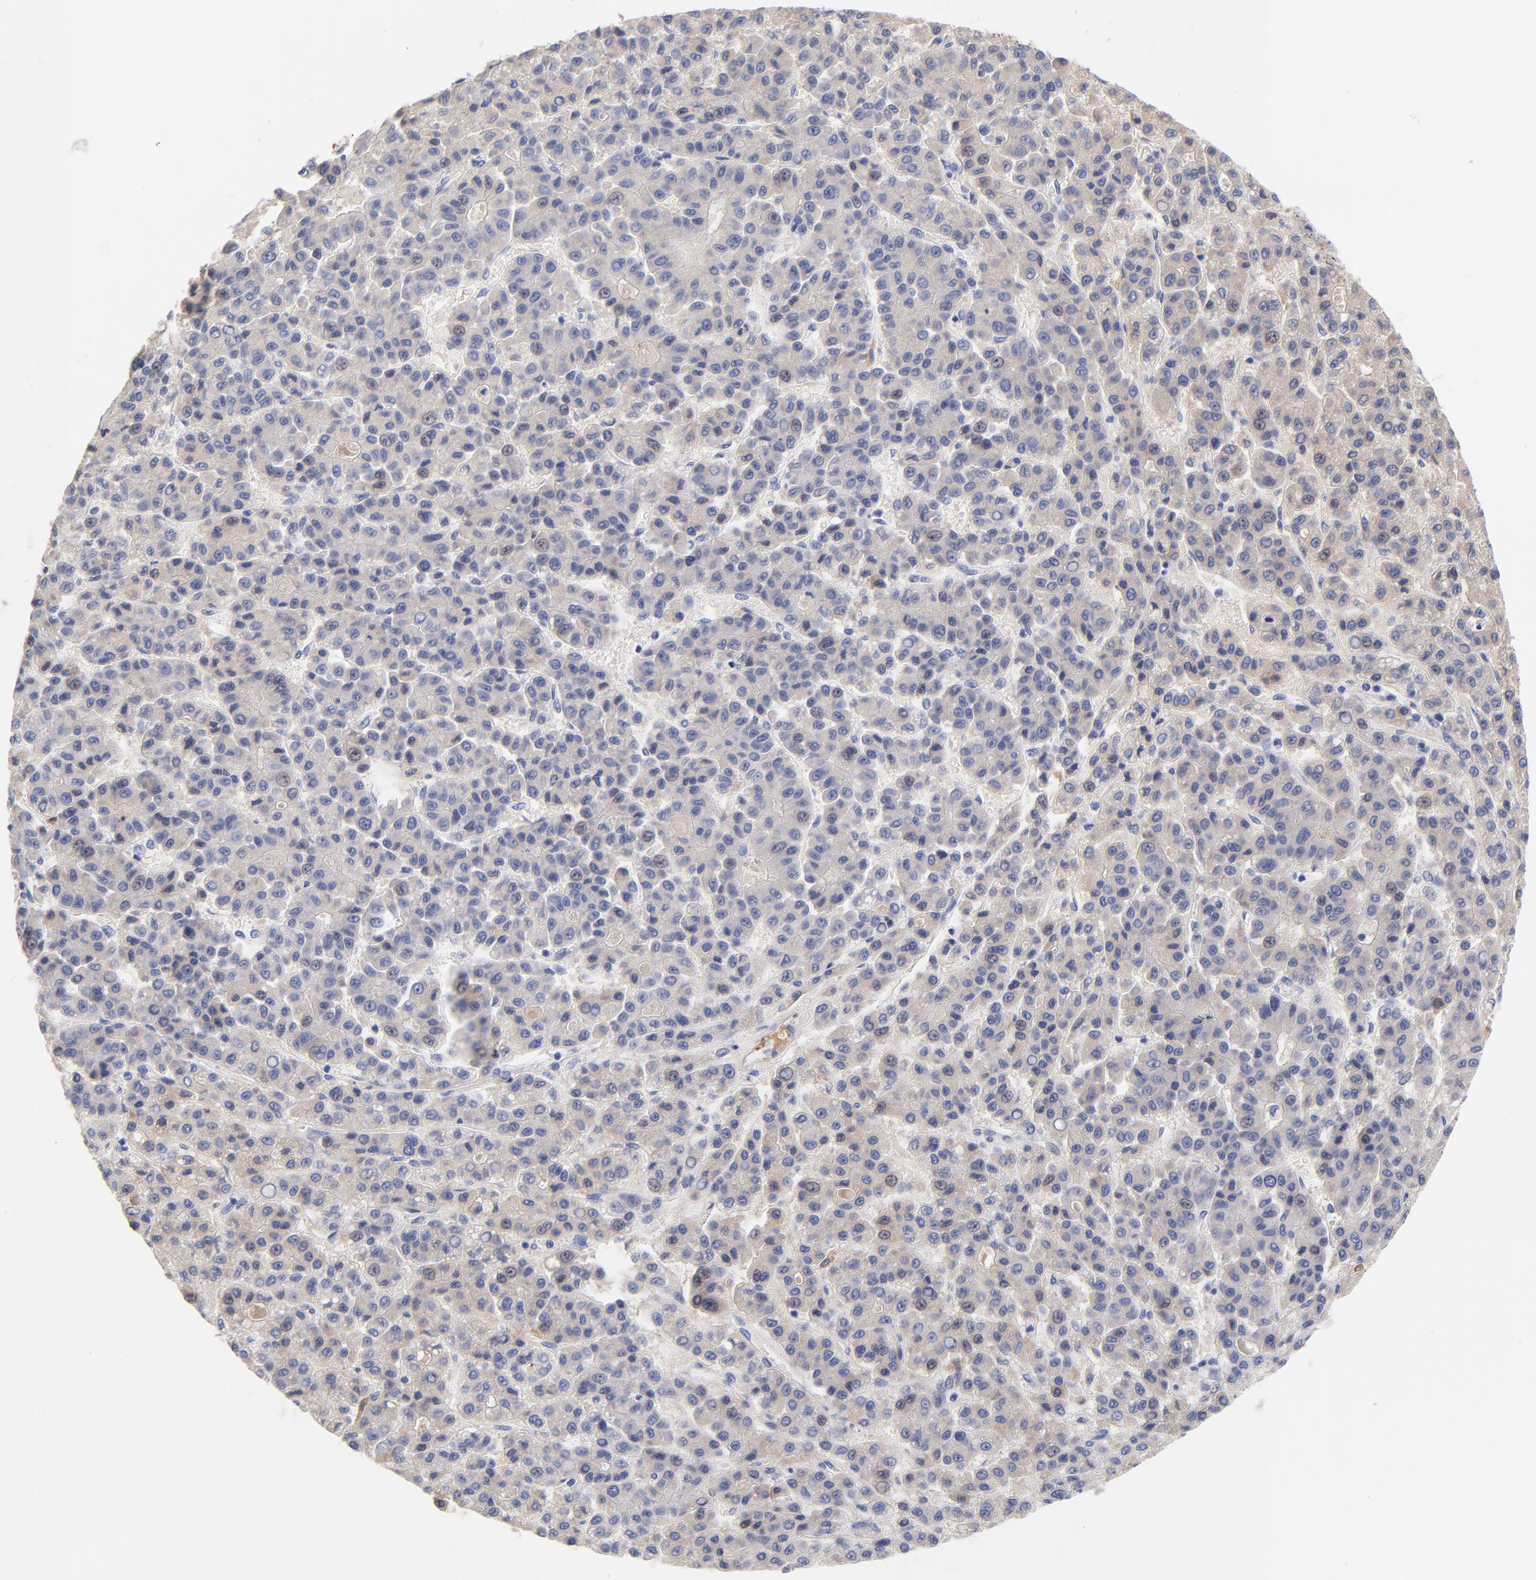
{"staining": {"intensity": "negative", "quantity": "none", "location": "none"}, "tissue": "liver cancer", "cell_type": "Tumor cells", "image_type": "cancer", "snomed": [{"axis": "morphology", "description": "Carcinoma, Hepatocellular, NOS"}, {"axis": "topography", "description": "Liver"}], "caption": "Immunohistochemistry of liver hepatocellular carcinoma shows no expression in tumor cells. (Stains: DAB (3,3'-diaminobenzidine) immunohistochemistry (IHC) with hematoxylin counter stain, Microscopy: brightfield microscopy at high magnification).", "gene": "IGLV3-10", "patient": {"sex": "male", "age": 70}}